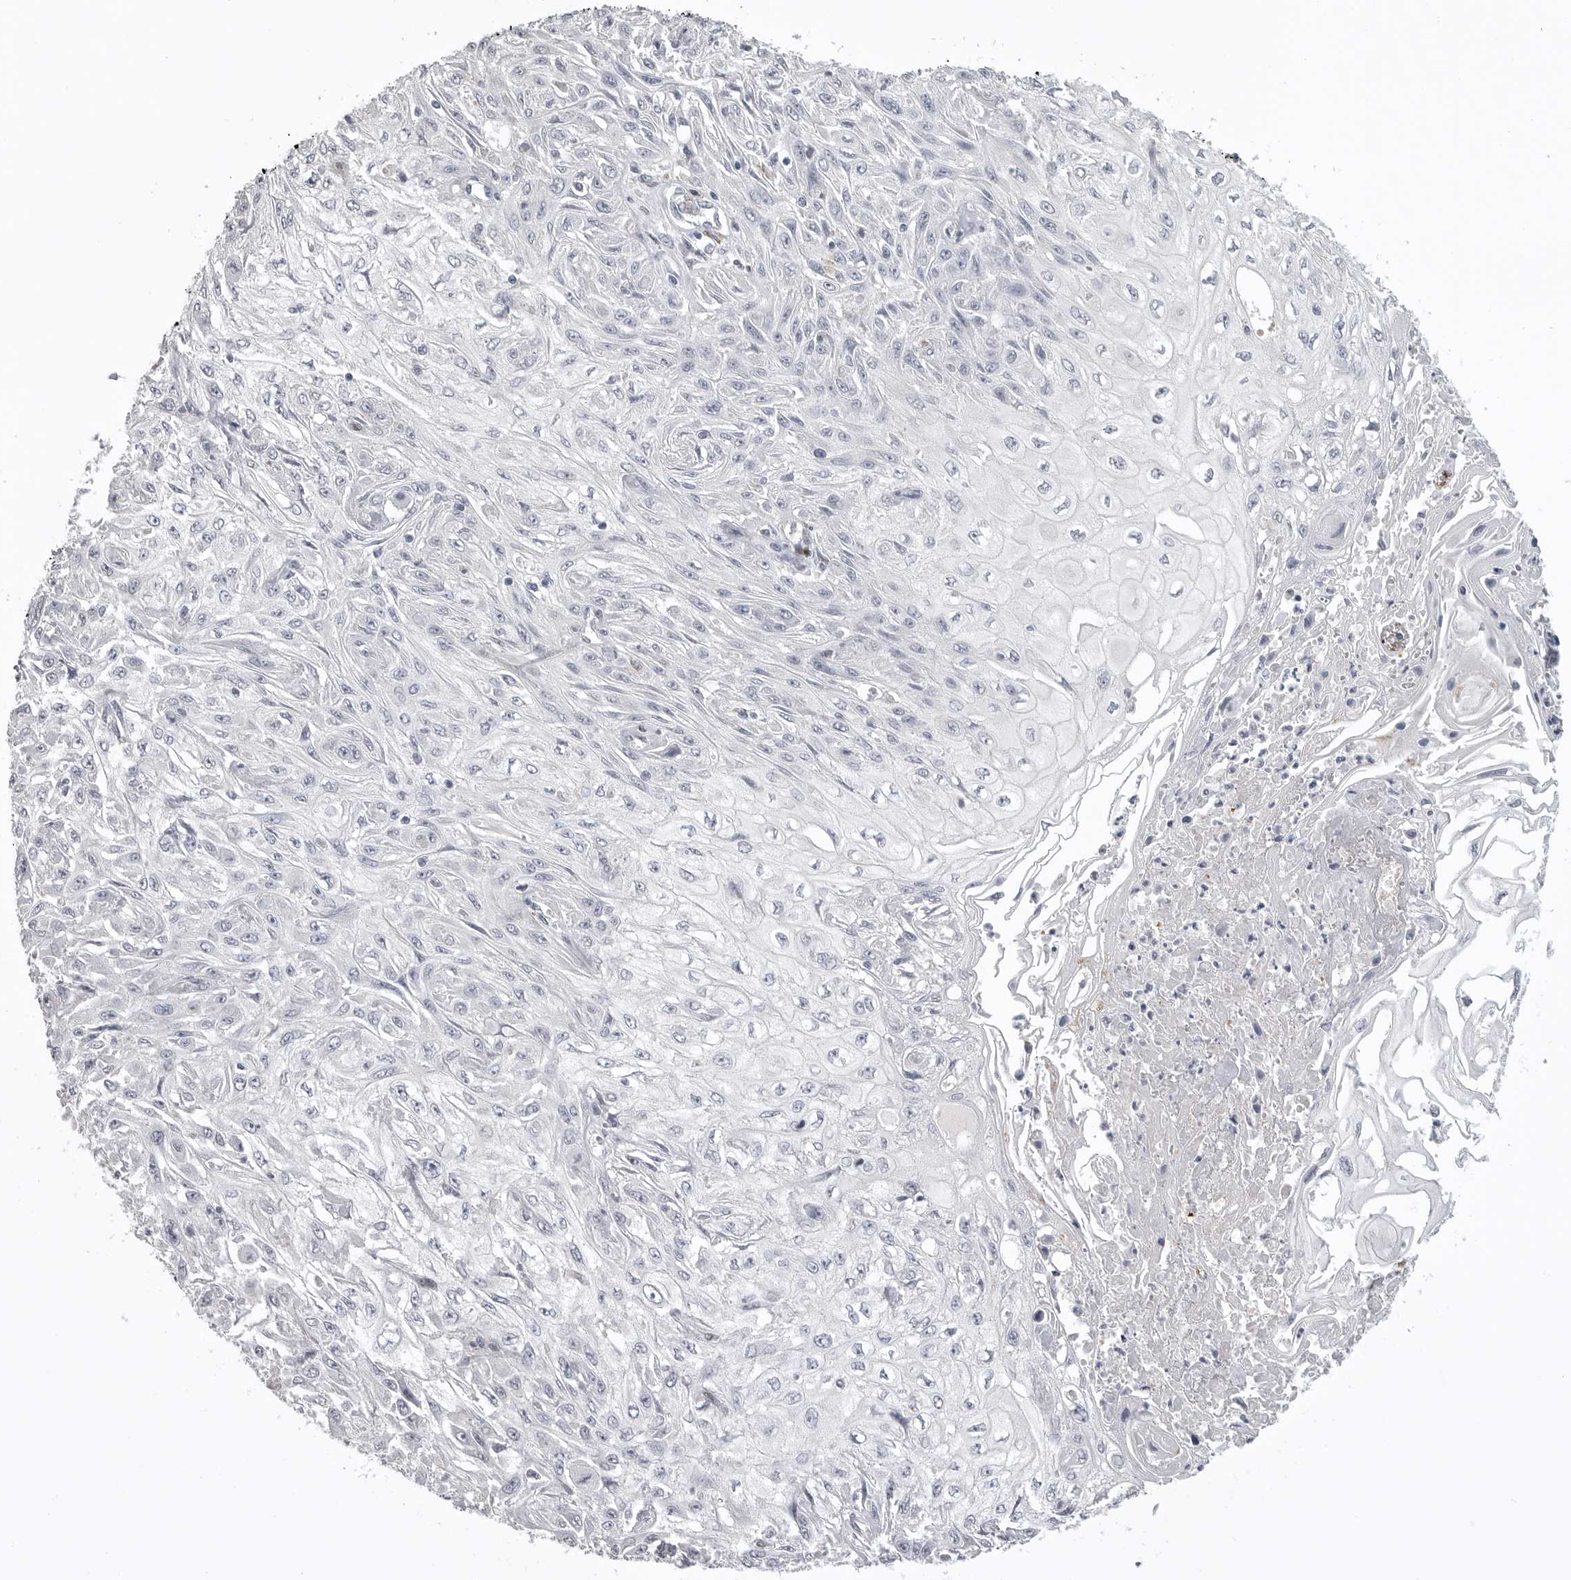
{"staining": {"intensity": "negative", "quantity": "none", "location": "none"}, "tissue": "skin cancer", "cell_type": "Tumor cells", "image_type": "cancer", "snomed": [{"axis": "morphology", "description": "Squamous cell carcinoma, NOS"}, {"axis": "morphology", "description": "Squamous cell carcinoma, metastatic, NOS"}, {"axis": "topography", "description": "Skin"}, {"axis": "topography", "description": "Lymph node"}], "caption": "Histopathology image shows no significant protein positivity in tumor cells of skin cancer. (DAB (3,3'-diaminobenzidine) immunohistochemistry, high magnification).", "gene": "SERPING1", "patient": {"sex": "male", "age": 75}}